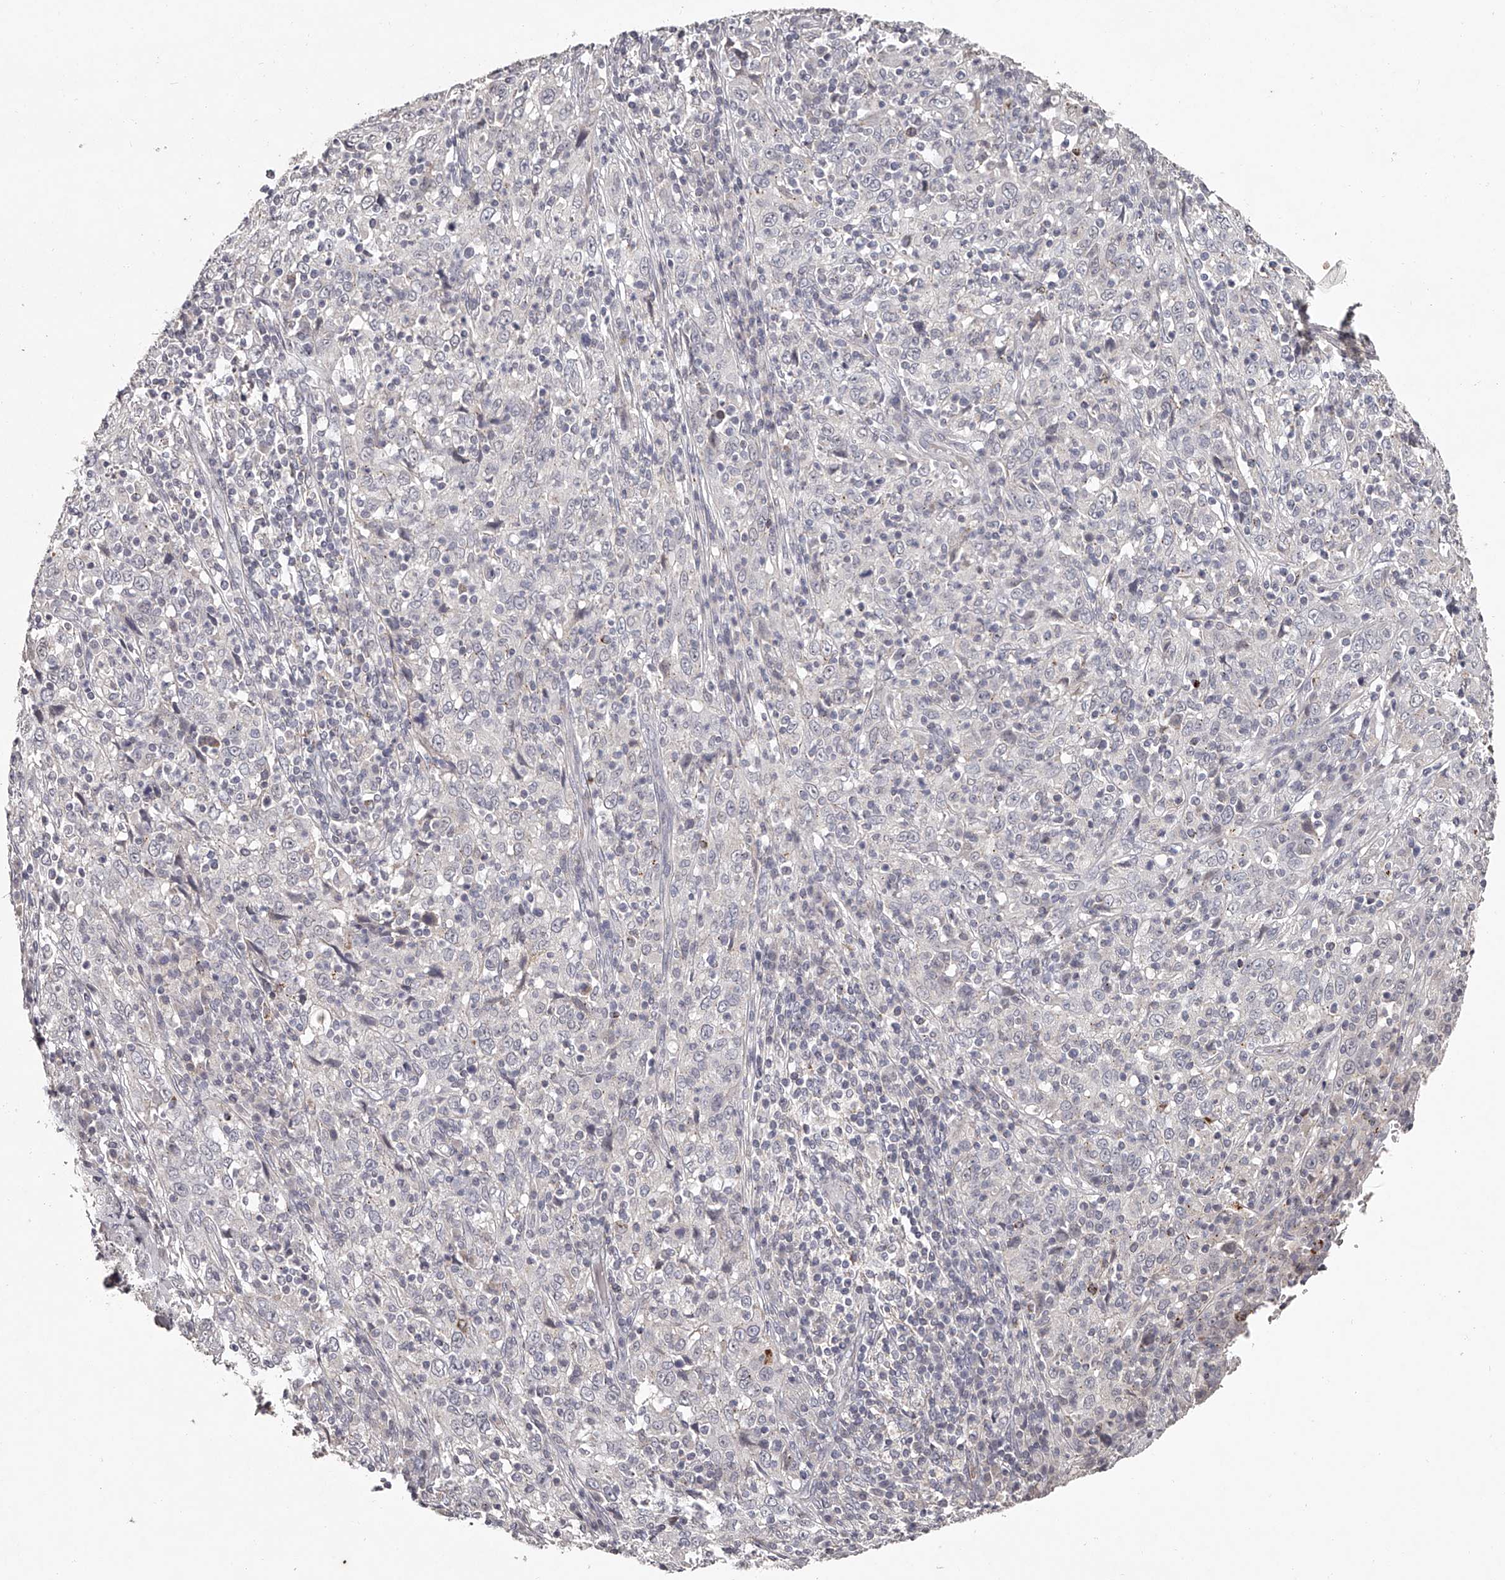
{"staining": {"intensity": "negative", "quantity": "none", "location": "none"}, "tissue": "cervical cancer", "cell_type": "Tumor cells", "image_type": "cancer", "snomed": [{"axis": "morphology", "description": "Squamous cell carcinoma, NOS"}, {"axis": "topography", "description": "Cervix"}], "caption": "The histopathology image demonstrates no significant staining in tumor cells of squamous cell carcinoma (cervical).", "gene": "NT5DC1", "patient": {"sex": "female", "age": 46}}